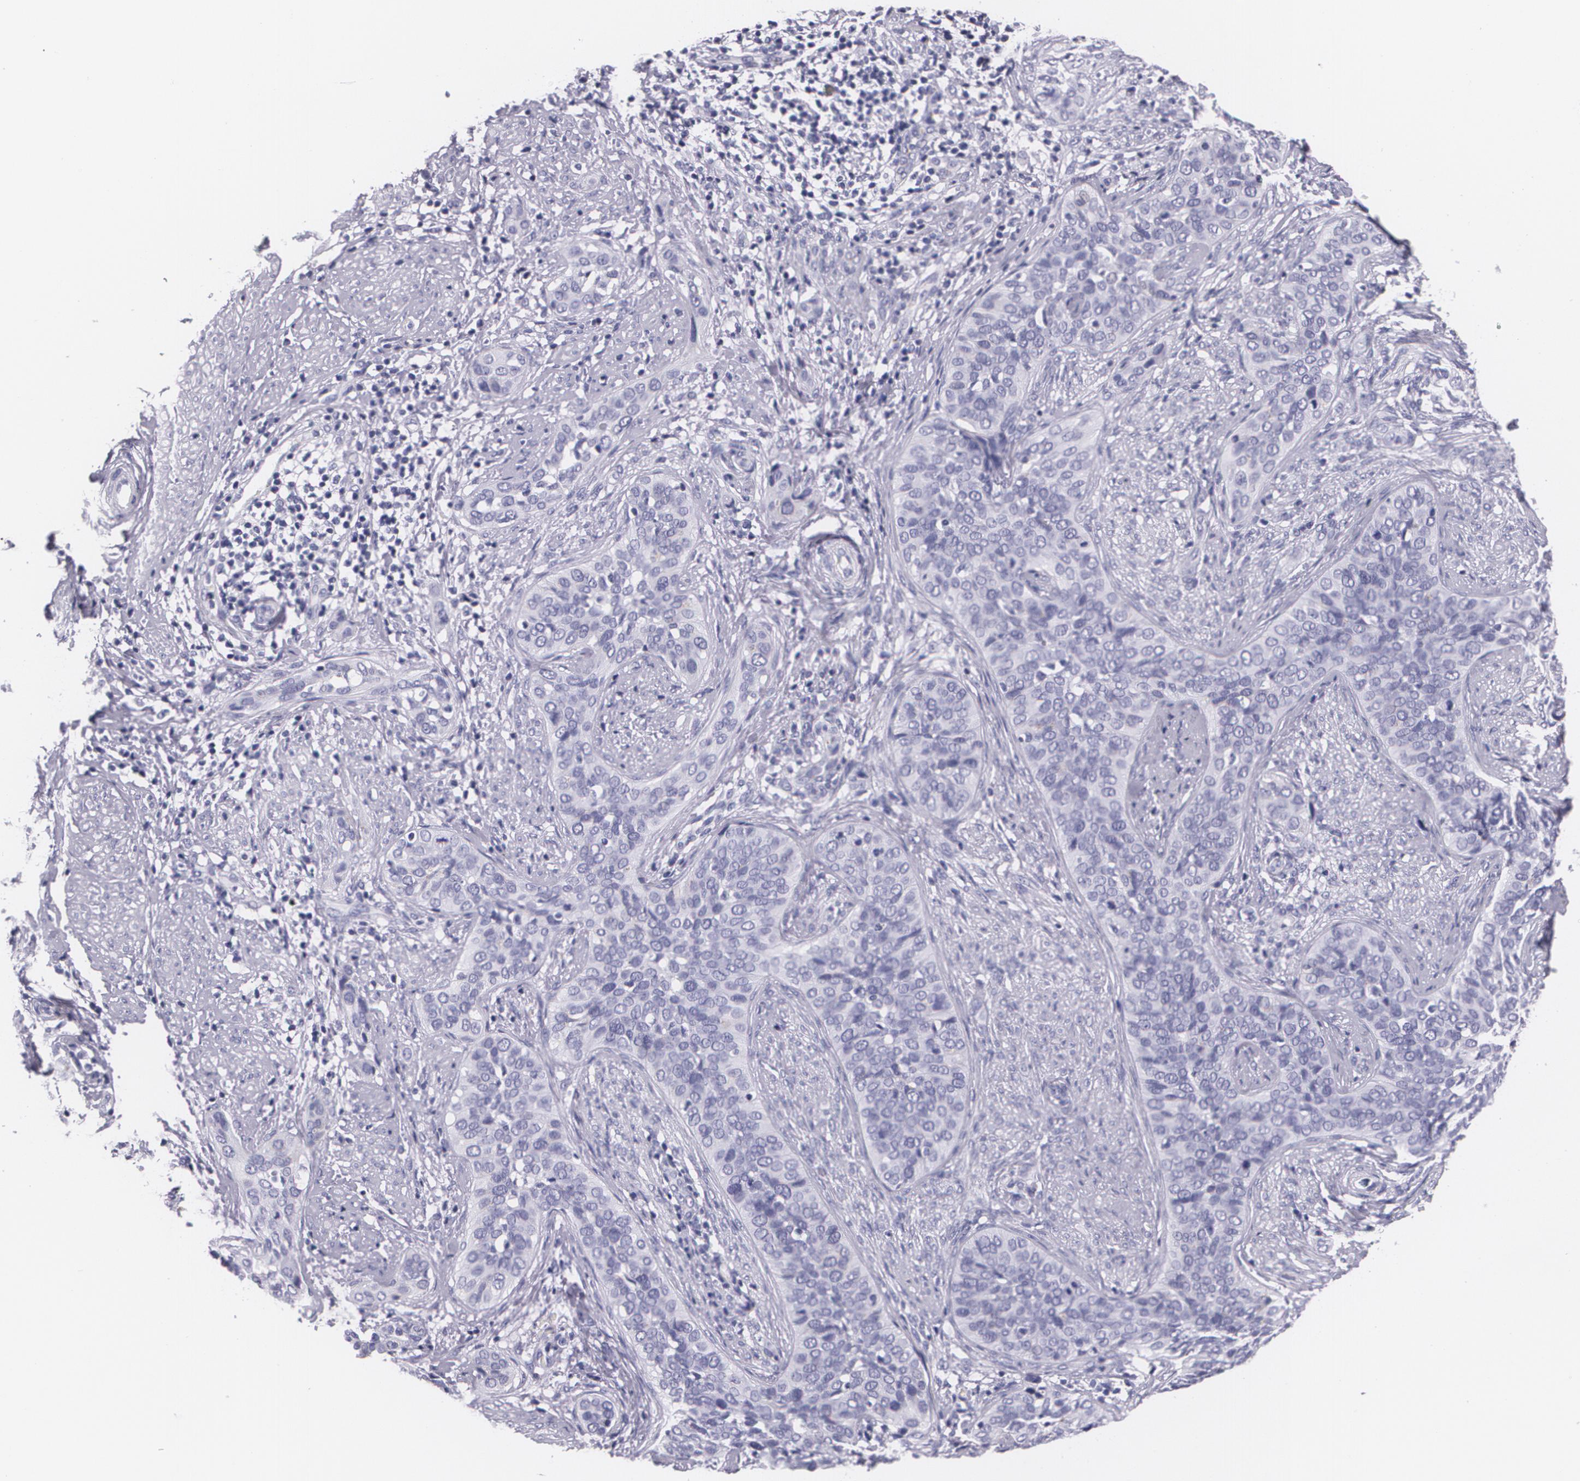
{"staining": {"intensity": "negative", "quantity": "none", "location": "none"}, "tissue": "cervical cancer", "cell_type": "Tumor cells", "image_type": "cancer", "snomed": [{"axis": "morphology", "description": "Squamous cell carcinoma, NOS"}, {"axis": "topography", "description": "Cervix"}], "caption": "Histopathology image shows no significant protein positivity in tumor cells of cervical cancer (squamous cell carcinoma). The staining is performed using DAB (3,3'-diaminobenzidine) brown chromogen with nuclei counter-stained in using hematoxylin.", "gene": "DLG4", "patient": {"sex": "female", "age": 31}}